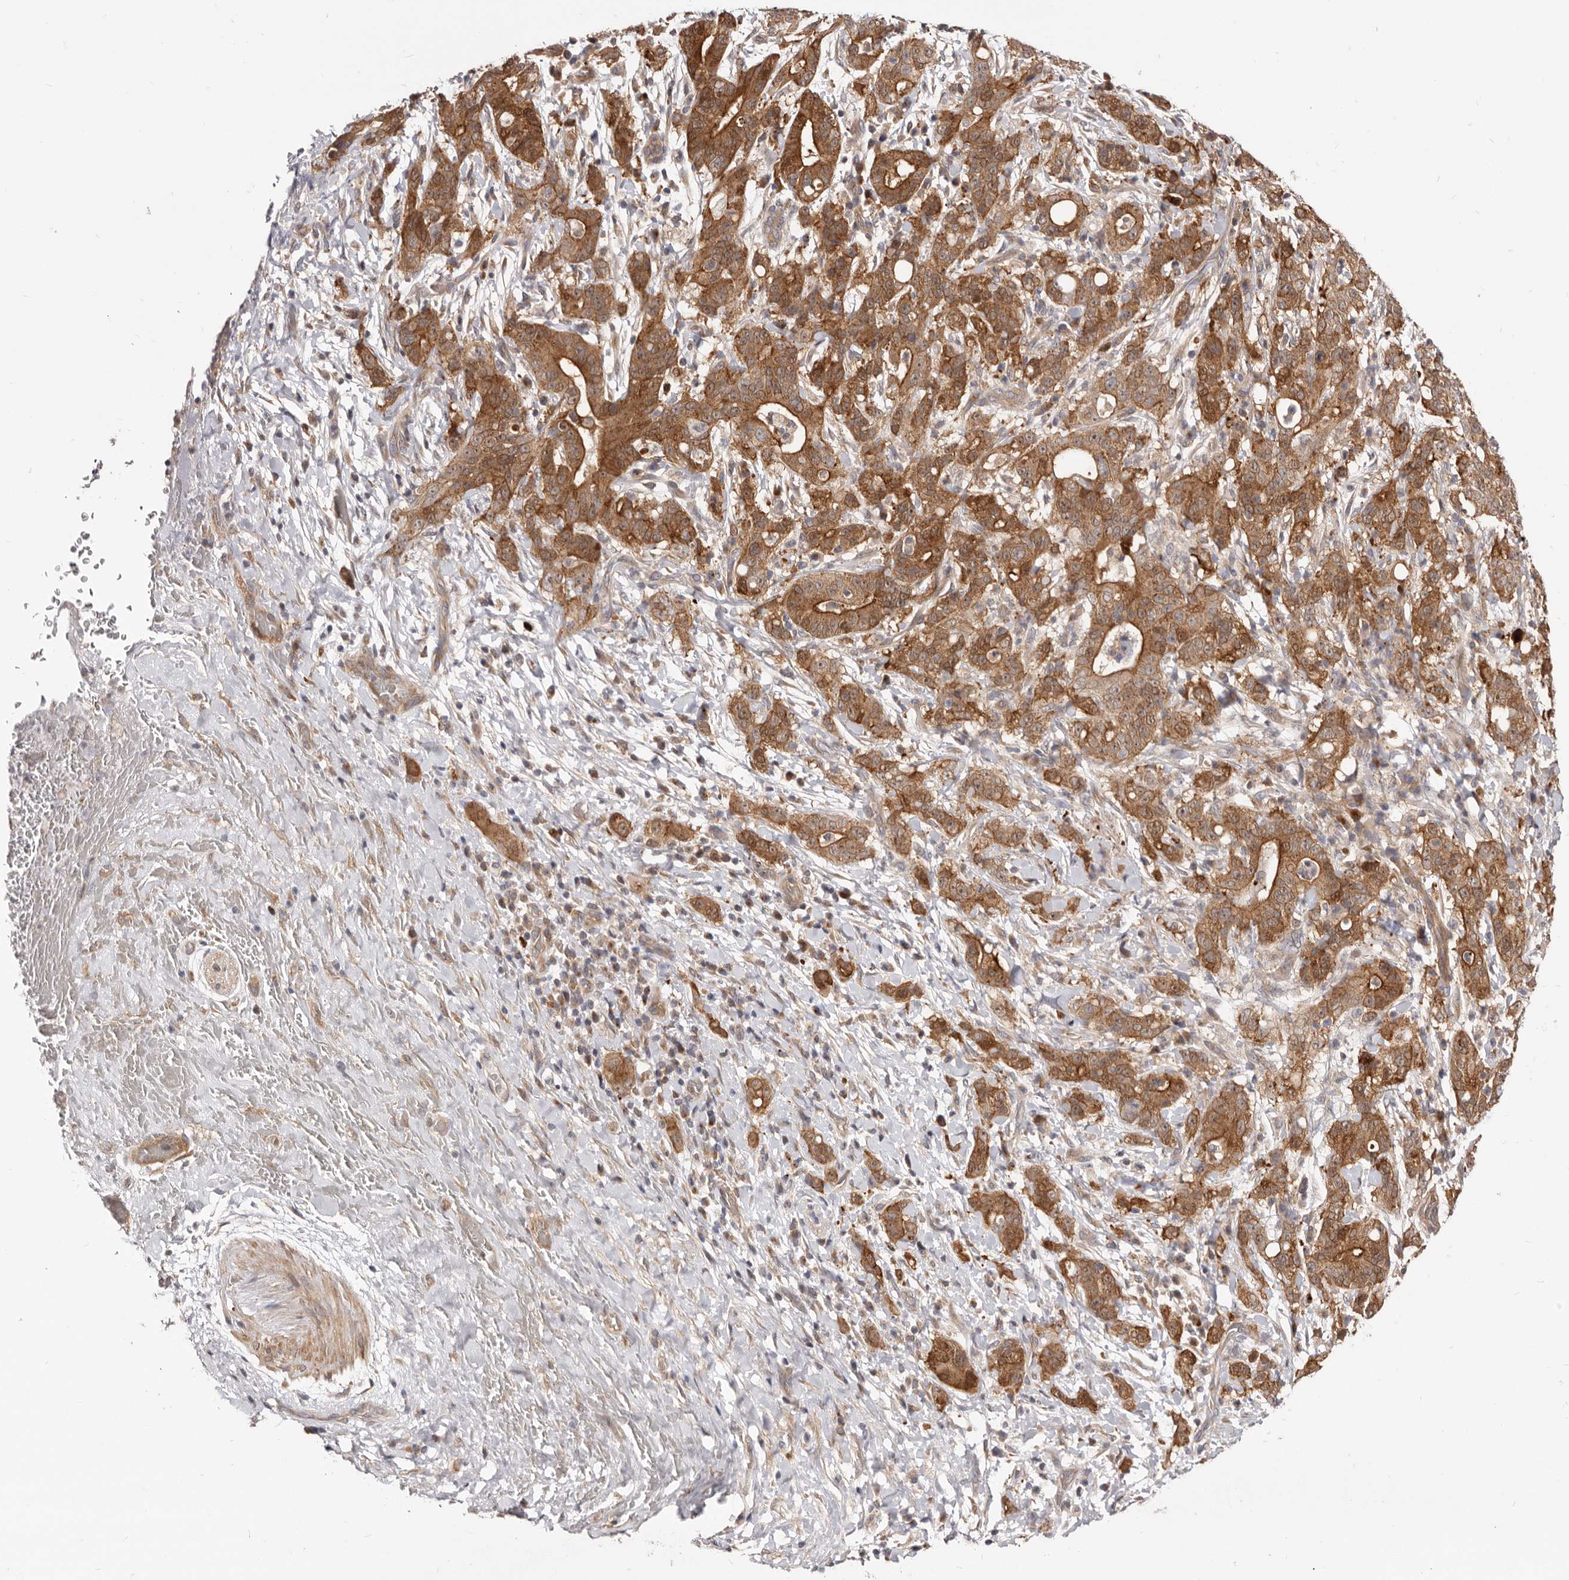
{"staining": {"intensity": "moderate", "quantity": ">75%", "location": "cytoplasmic/membranous,nuclear"}, "tissue": "liver cancer", "cell_type": "Tumor cells", "image_type": "cancer", "snomed": [{"axis": "morphology", "description": "Cholangiocarcinoma"}, {"axis": "topography", "description": "Liver"}], "caption": "A high-resolution photomicrograph shows immunohistochemistry (IHC) staining of liver cancer (cholangiocarcinoma), which demonstrates moderate cytoplasmic/membranous and nuclear positivity in approximately >75% of tumor cells.", "gene": "GPATCH4", "patient": {"sex": "female", "age": 38}}